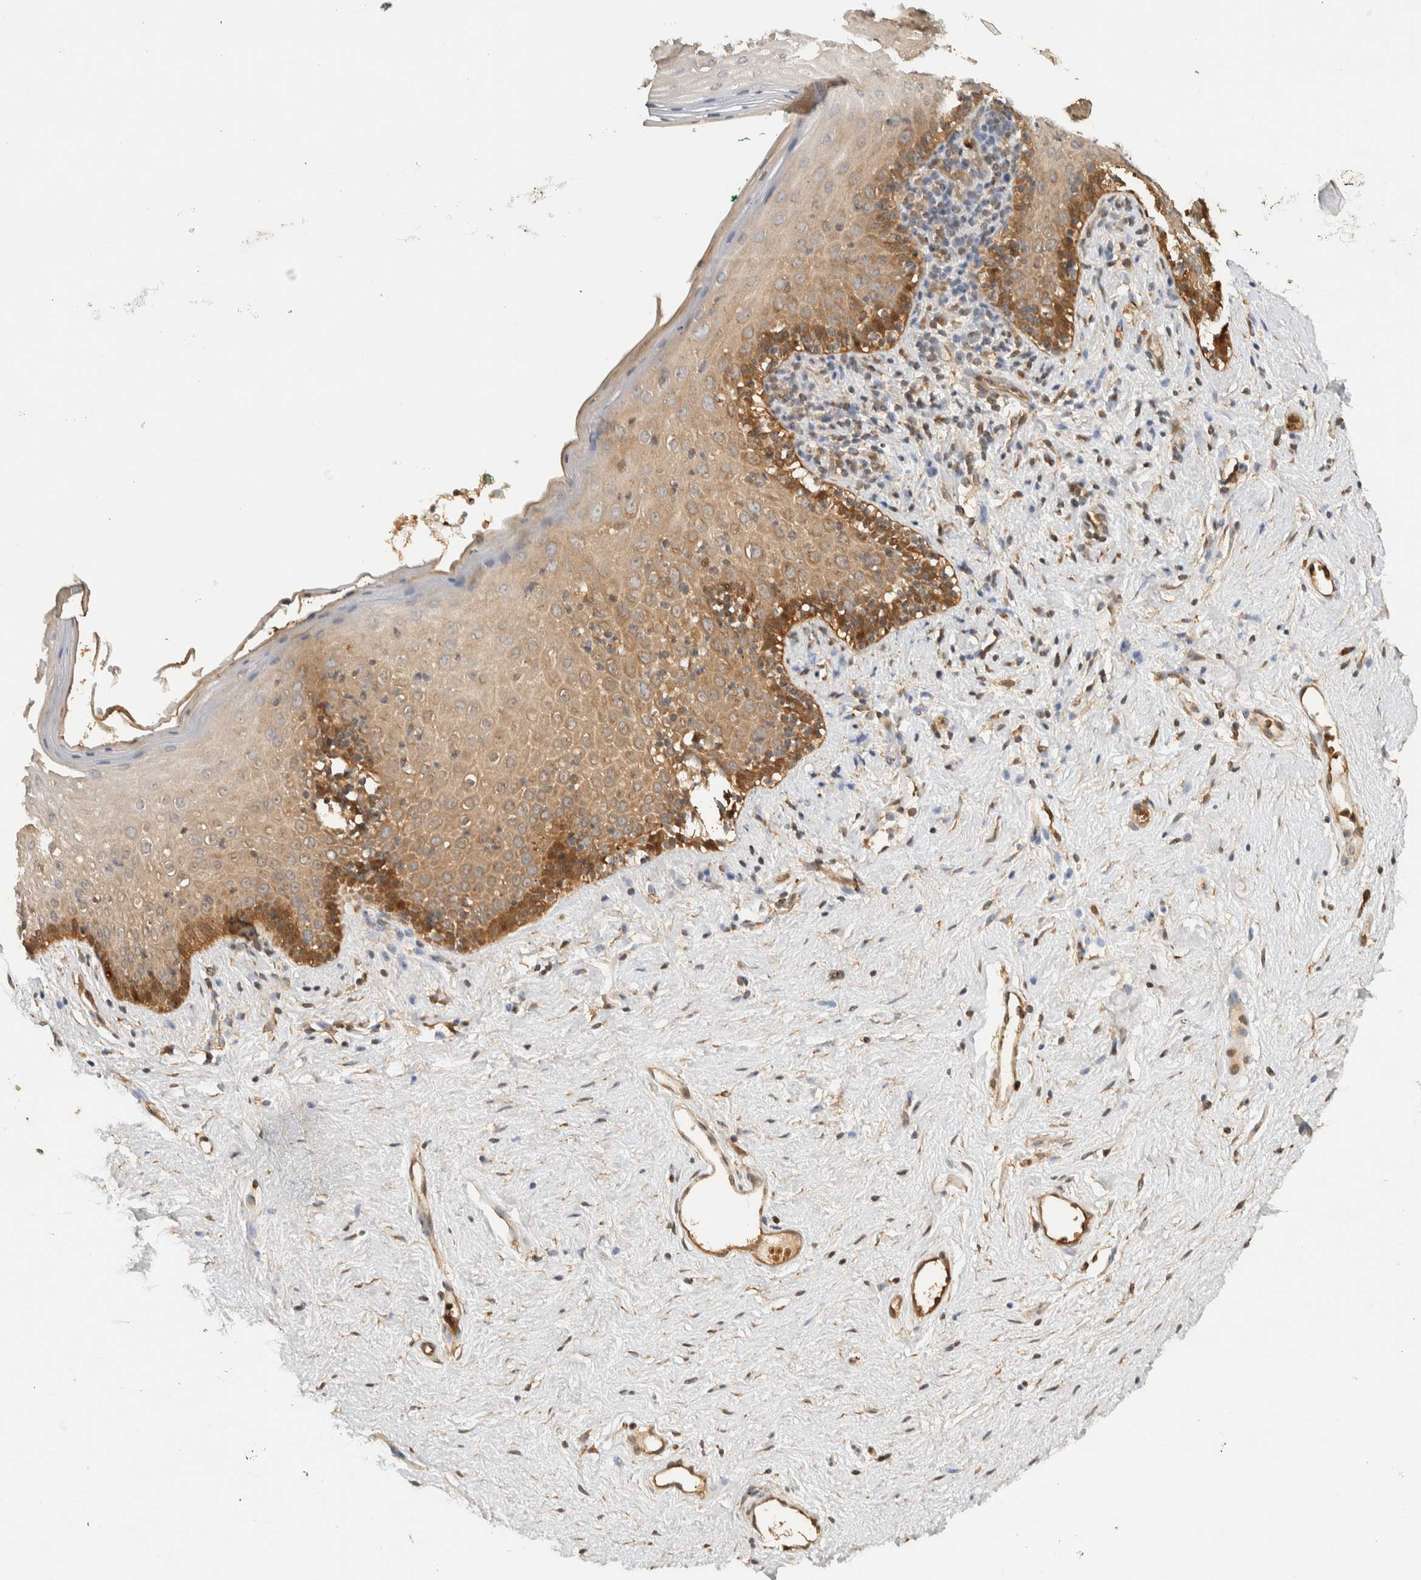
{"staining": {"intensity": "moderate", "quantity": ">75%", "location": "cytoplasmic/membranous"}, "tissue": "vagina", "cell_type": "Squamous epithelial cells", "image_type": "normal", "snomed": [{"axis": "morphology", "description": "Normal tissue, NOS"}, {"axis": "topography", "description": "Vagina"}], "caption": "Protein analysis of normal vagina demonstrates moderate cytoplasmic/membranous staining in about >75% of squamous epithelial cells.", "gene": "TTI2", "patient": {"sex": "female", "age": 44}}